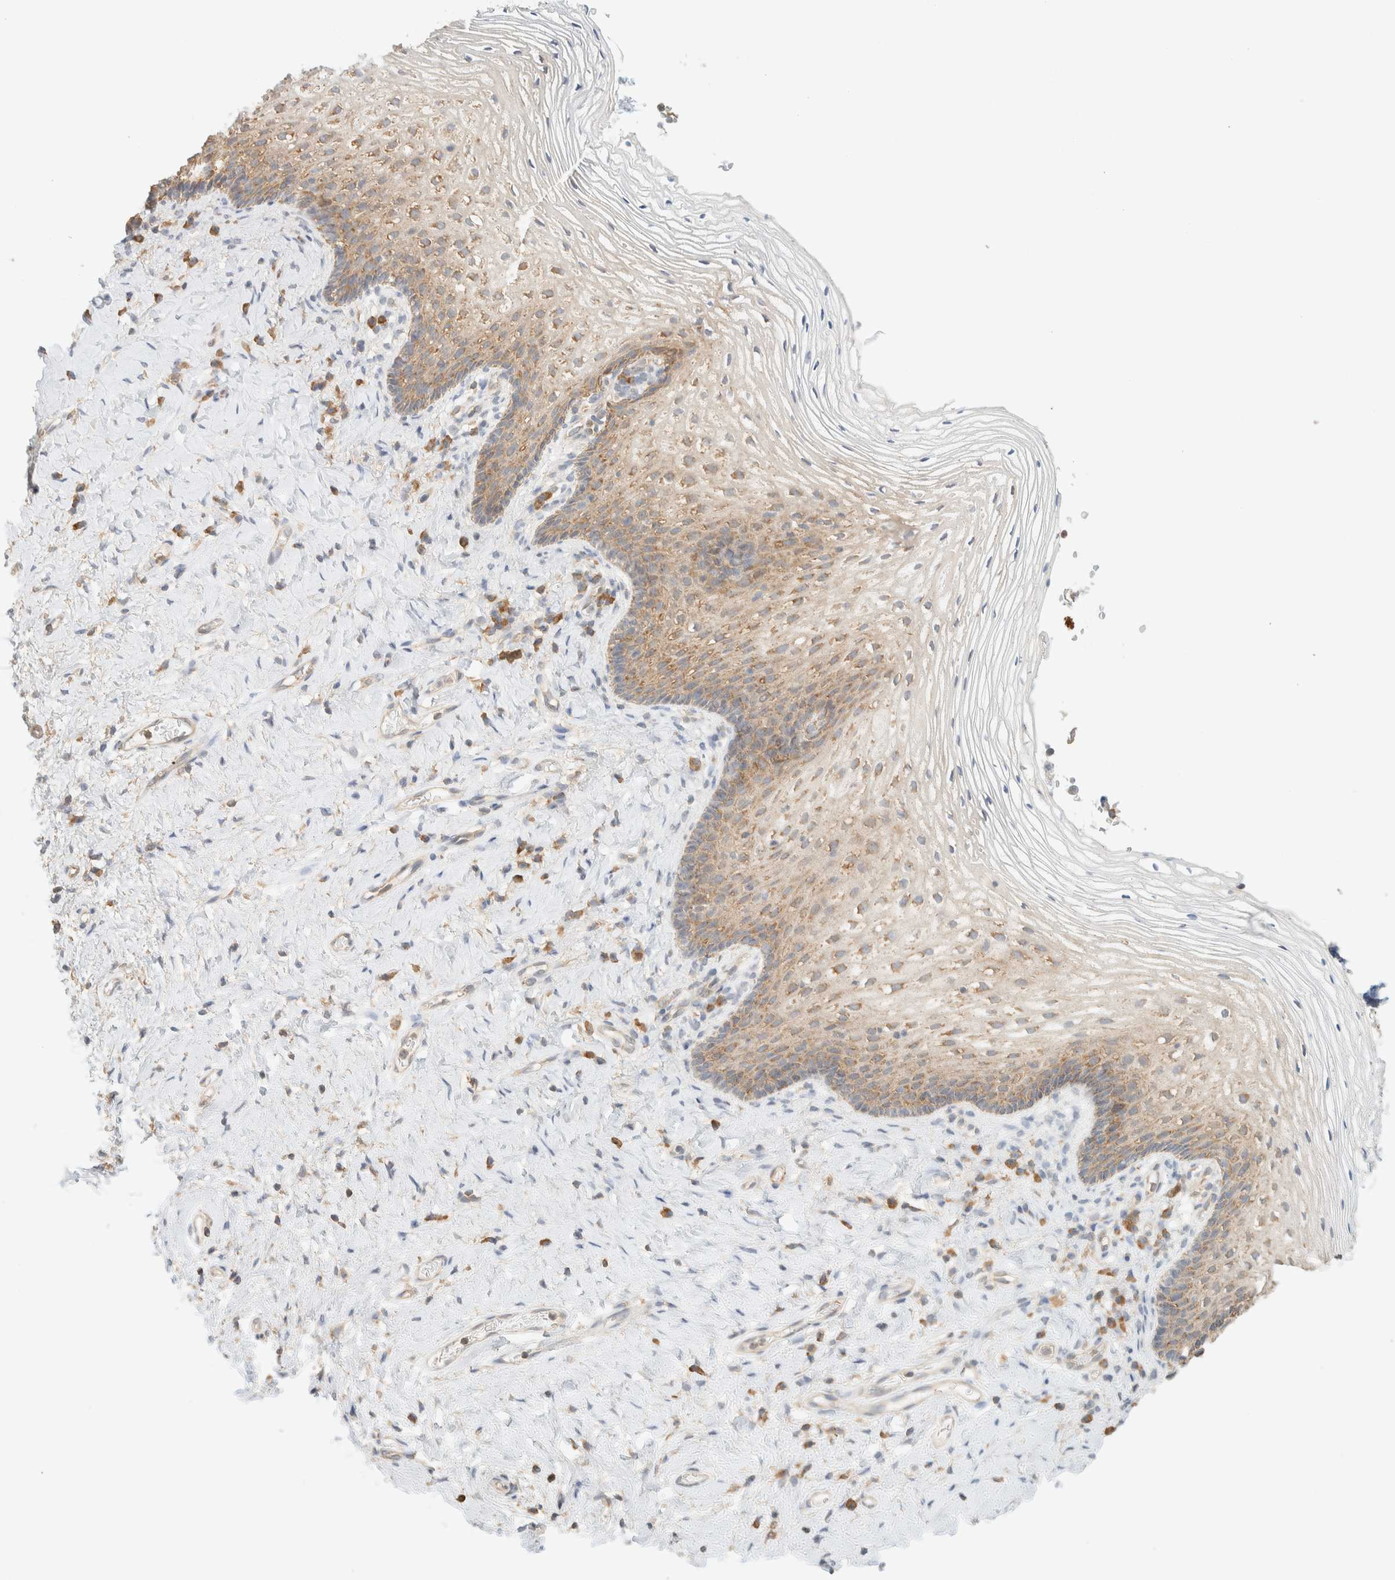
{"staining": {"intensity": "moderate", "quantity": "25%-75%", "location": "cytoplasmic/membranous"}, "tissue": "vagina", "cell_type": "Squamous epithelial cells", "image_type": "normal", "snomed": [{"axis": "morphology", "description": "Normal tissue, NOS"}, {"axis": "topography", "description": "Vagina"}], "caption": "Immunohistochemistry (IHC) (DAB (3,3'-diaminobenzidine)) staining of normal vagina reveals moderate cytoplasmic/membranous protein staining in about 25%-75% of squamous epithelial cells.", "gene": "TBC1D8B", "patient": {"sex": "female", "age": 60}}